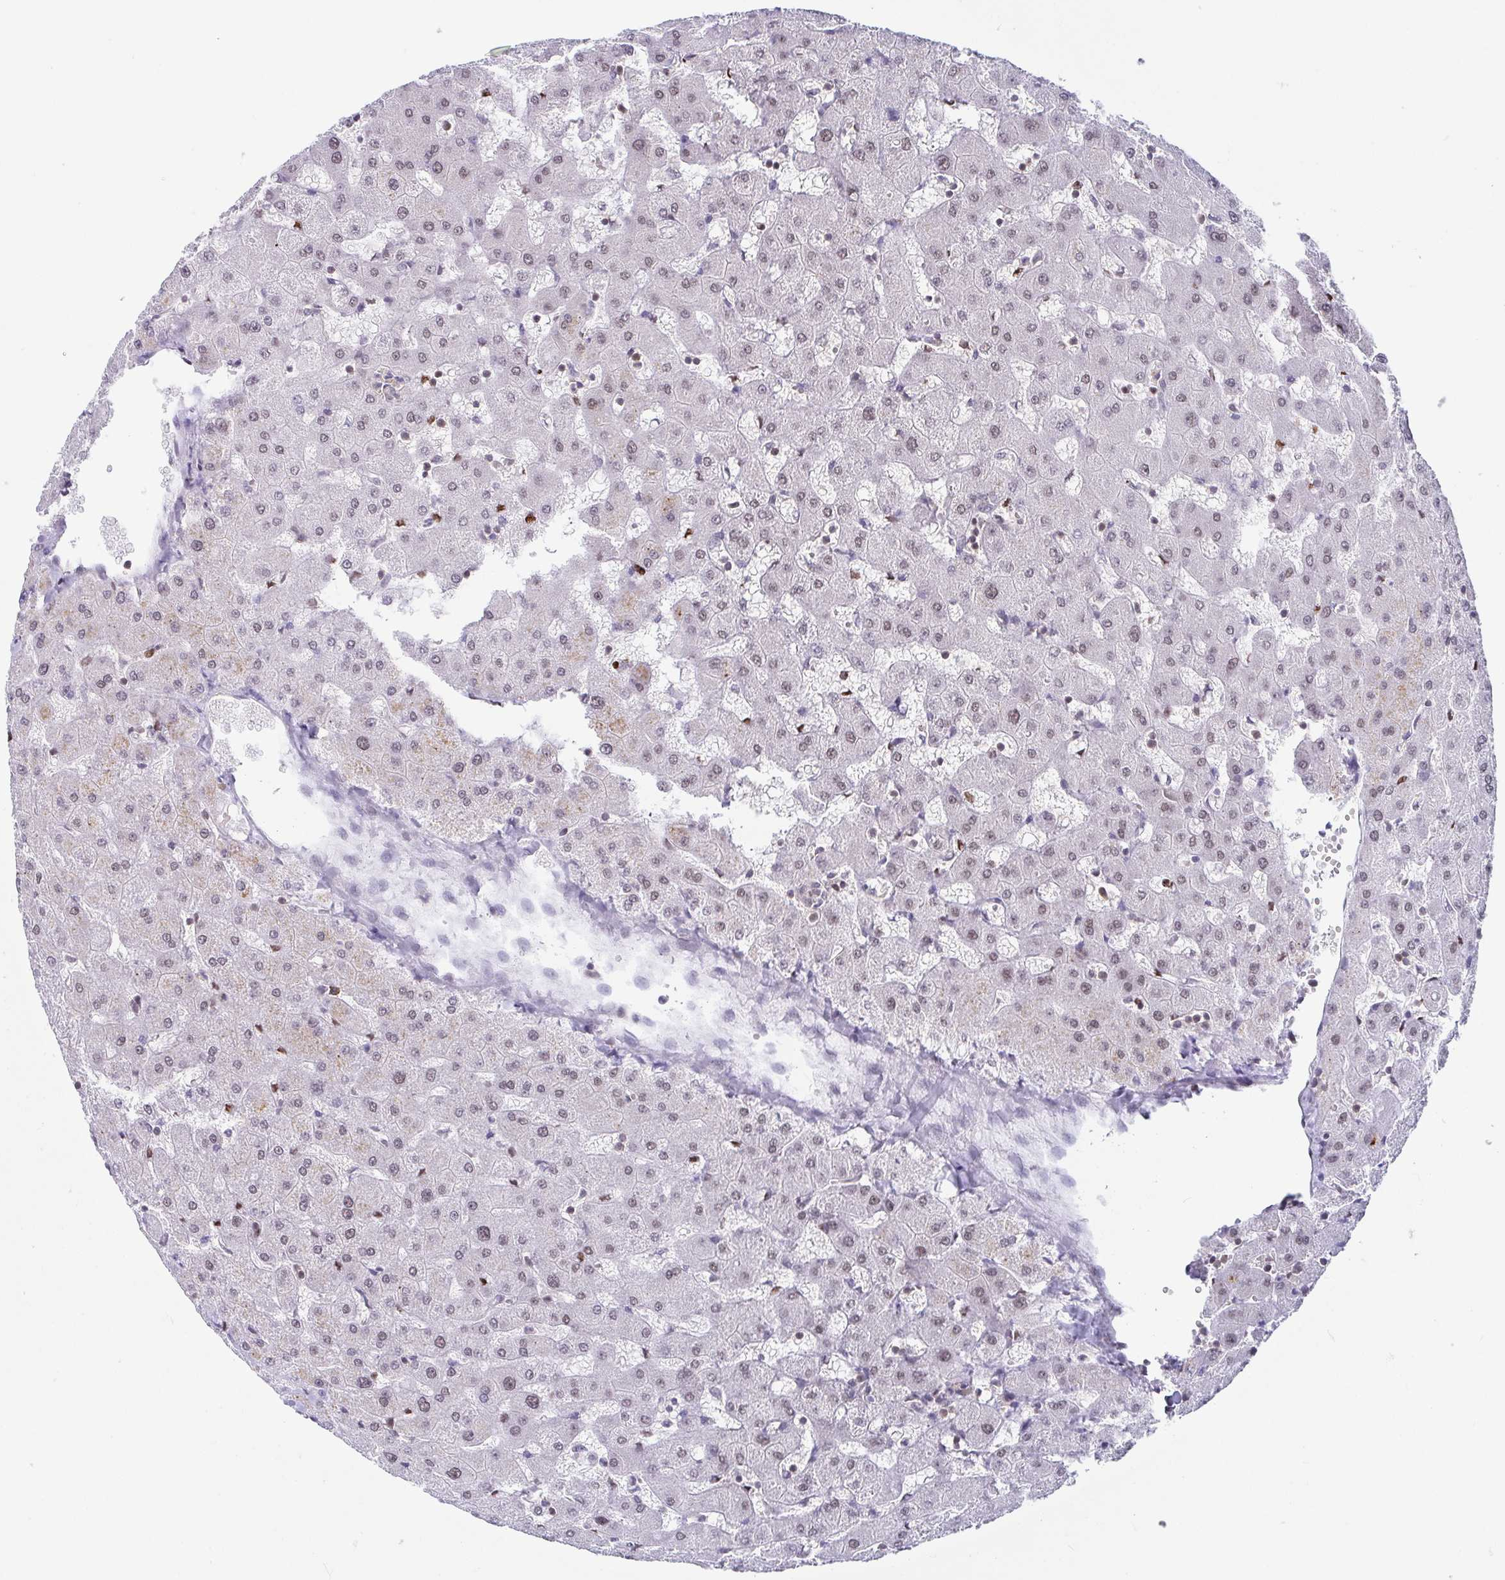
{"staining": {"intensity": "moderate", "quantity": ">75%", "location": "nuclear"}, "tissue": "liver", "cell_type": "Cholangiocytes", "image_type": "normal", "snomed": [{"axis": "morphology", "description": "Normal tissue, NOS"}, {"axis": "topography", "description": "Liver"}], "caption": "Immunohistochemical staining of normal liver demonstrates moderate nuclear protein expression in approximately >75% of cholangiocytes.", "gene": "EWSR1", "patient": {"sex": "female", "age": 63}}